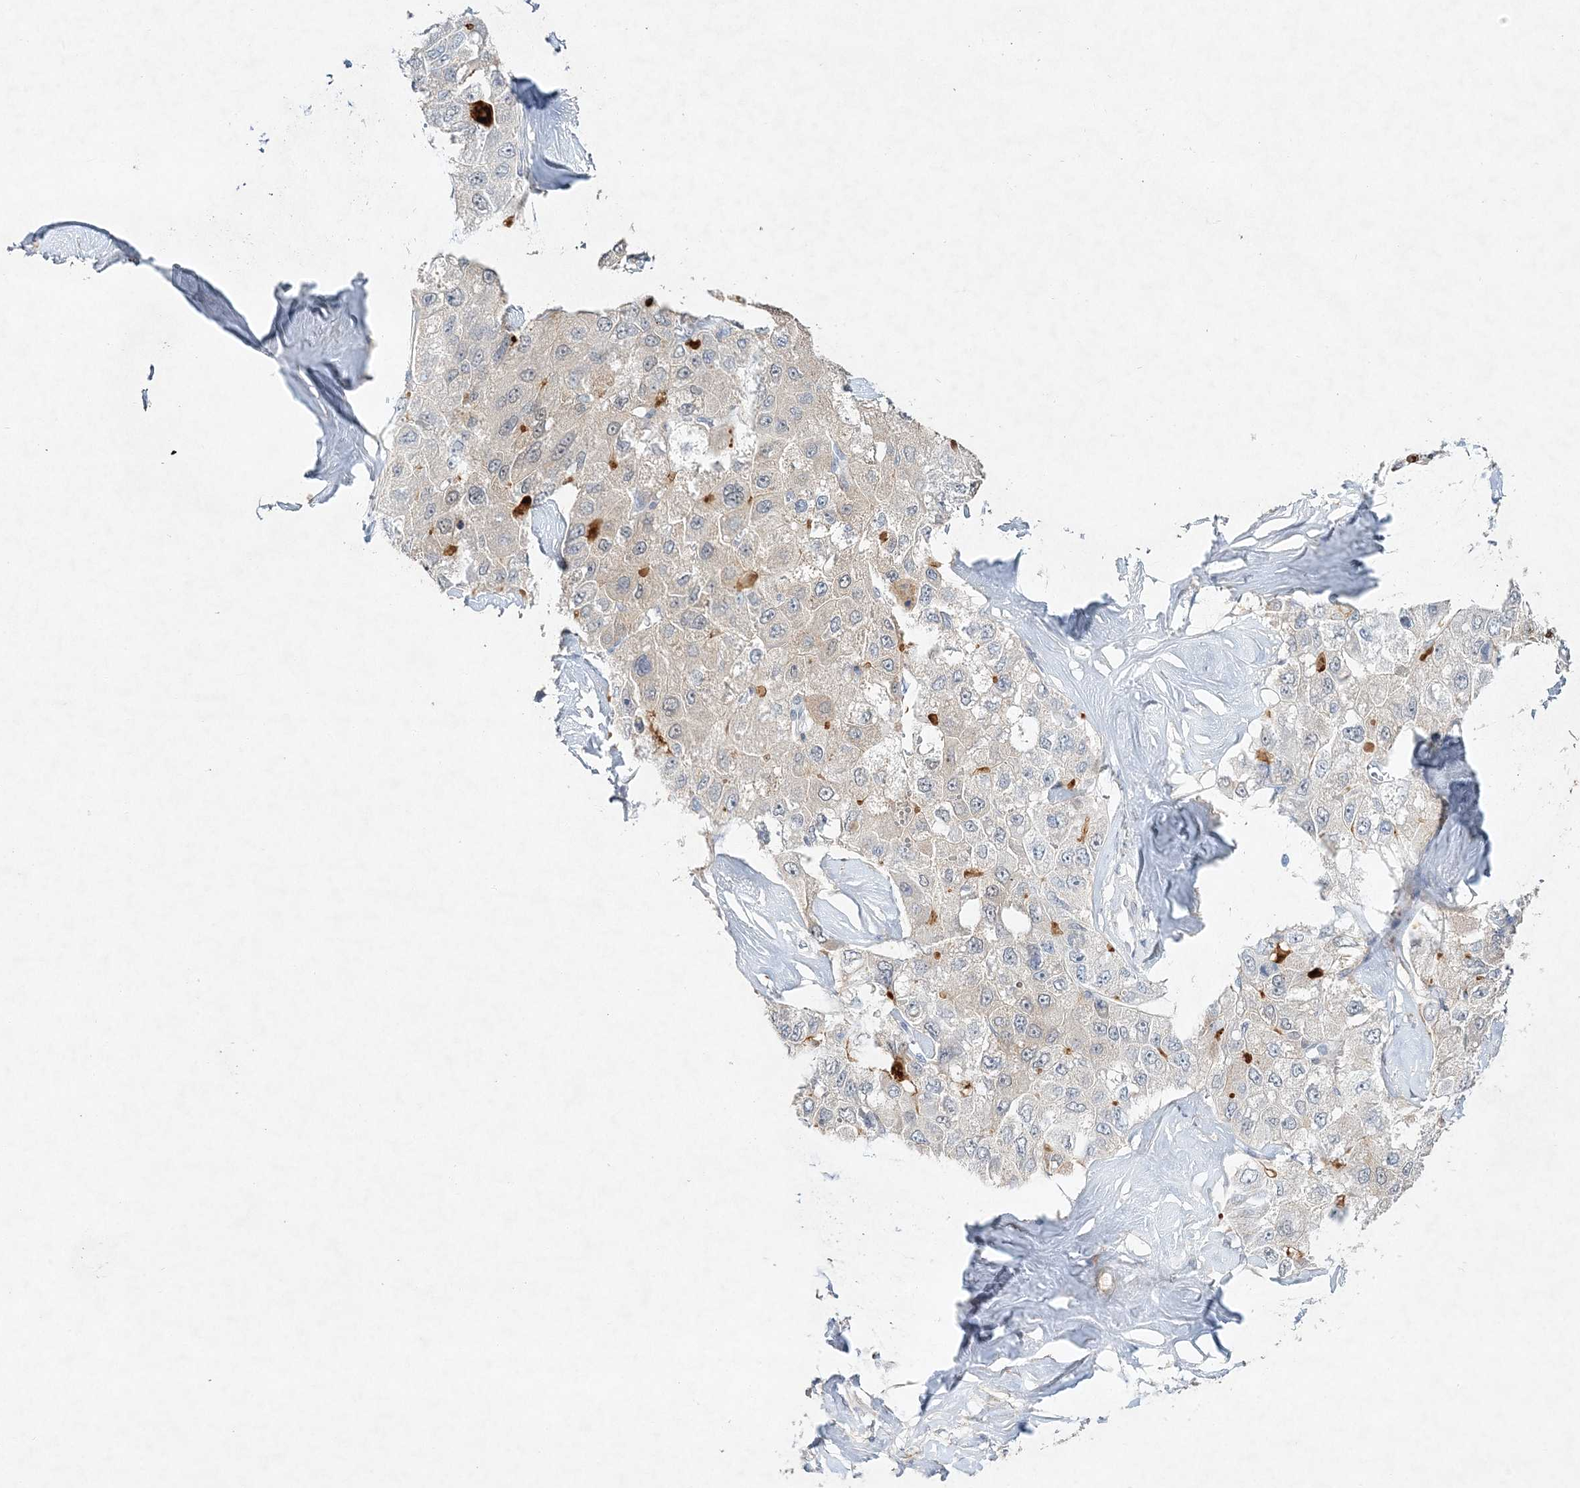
{"staining": {"intensity": "negative", "quantity": "none", "location": "none"}, "tissue": "liver cancer", "cell_type": "Tumor cells", "image_type": "cancer", "snomed": [{"axis": "morphology", "description": "Carcinoma, Hepatocellular, NOS"}, {"axis": "topography", "description": "Liver"}], "caption": "Immunohistochemistry micrograph of human liver cancer (hepatocellular carcinoma) stained for a protein (brown), which demonstrates no positivity in tumor cells. Brightfield microscopy of immunohistochemistry stained with DAB (brown) and hematoxylin (blue), captured at high magnification.", "gene": "MAT2B", "patient": {"sex": "male", "age": 80}}